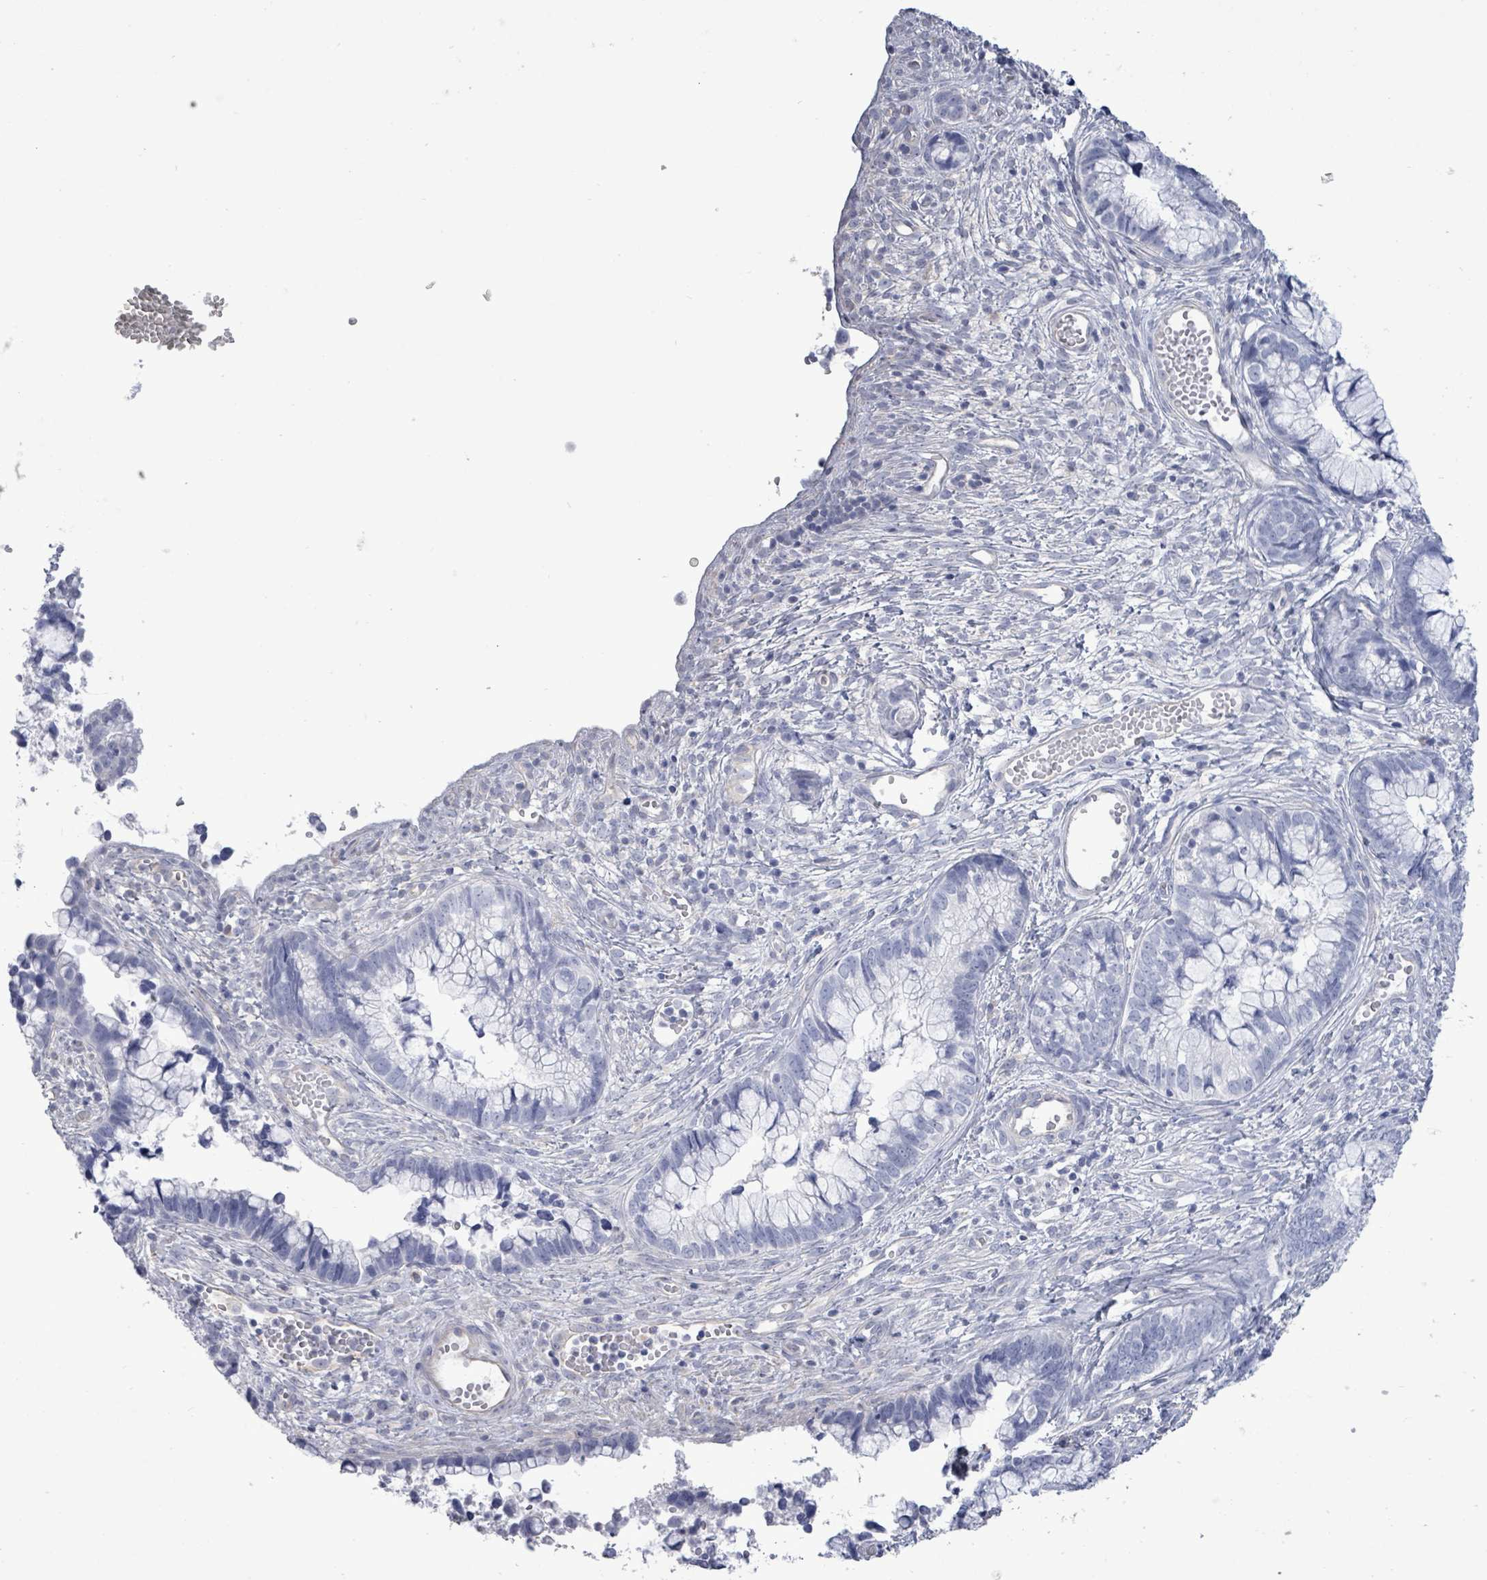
{"staining": {"intensity": "negative", "quantity": "none", "location": "none"}, "tissue": "cervical cancer", "cell_type": "Tumor cells", "image_type": "cancer", "snomed": [{"axis": "morphology", "description": "Adenocarcinoma, NOS"}, {"axis": "topography", "description": "Cervix"}], "caption": "Immunohistochemical staining of cervical cancer (adenocarcinoma) reveals no significant positivity in tumor cells.", "gene": "CT45A5", "patient": {"sex": "female", "age": 44}}